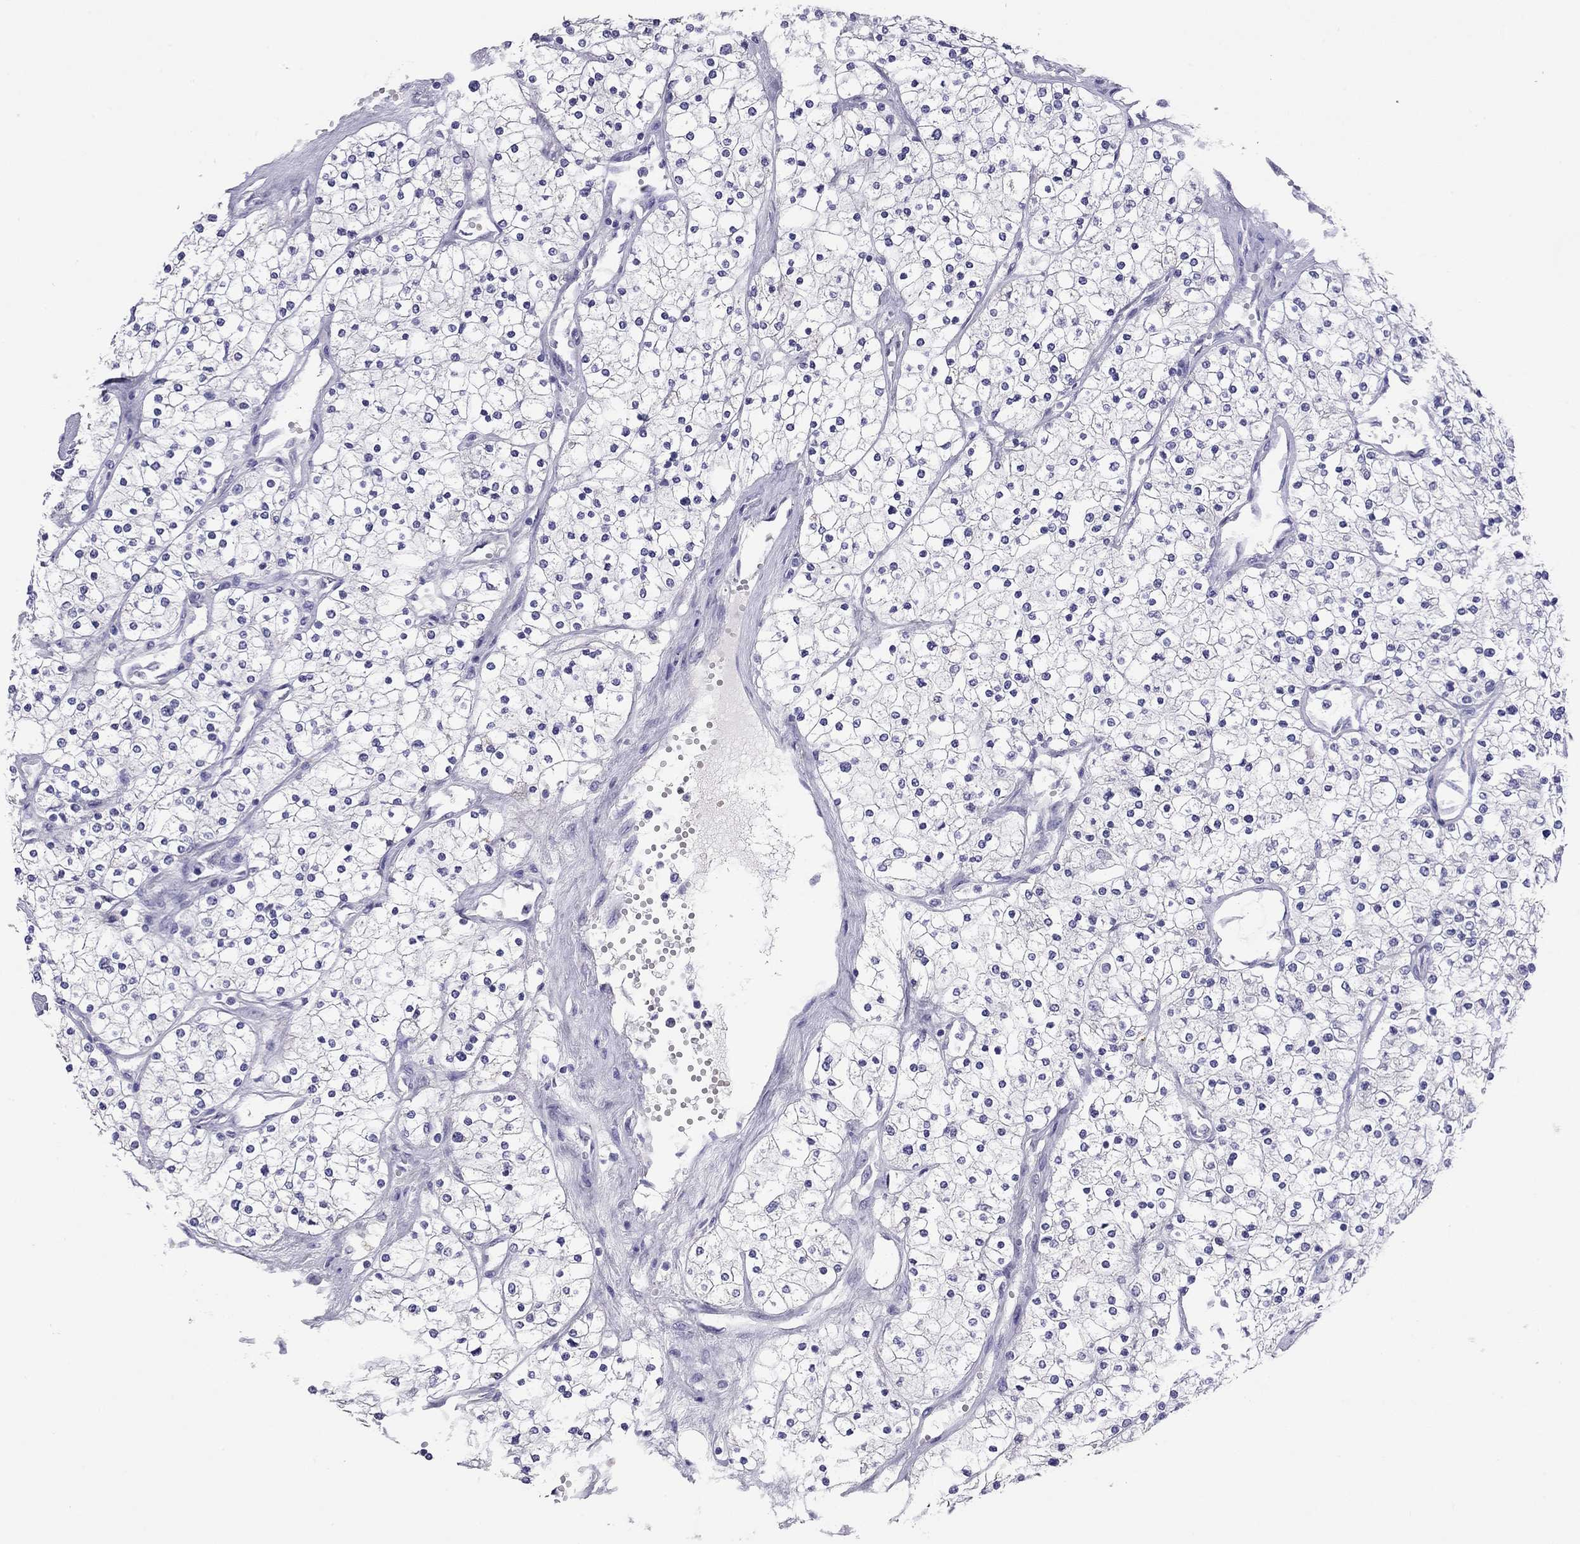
{"staining": {"intensity": "negative", "quantity": "none", "location": "none"}, "tissue": "renal cancer", "cell_type": "Tumor cells", "image_type": "cancer", "snomed": [{"axis": "morphology", "description": "Adenocarcinoma, NOS"}, {"axis": "topography", "description": "Kidney"}], "caption": "An image of human adenocarcinoma (renal) is negative for staining in tumor cells. (DAB immunohistochemistry (IHC), high magnification).", "gene": "ODF4", "patient": {"sex": "male", "age": 80}}